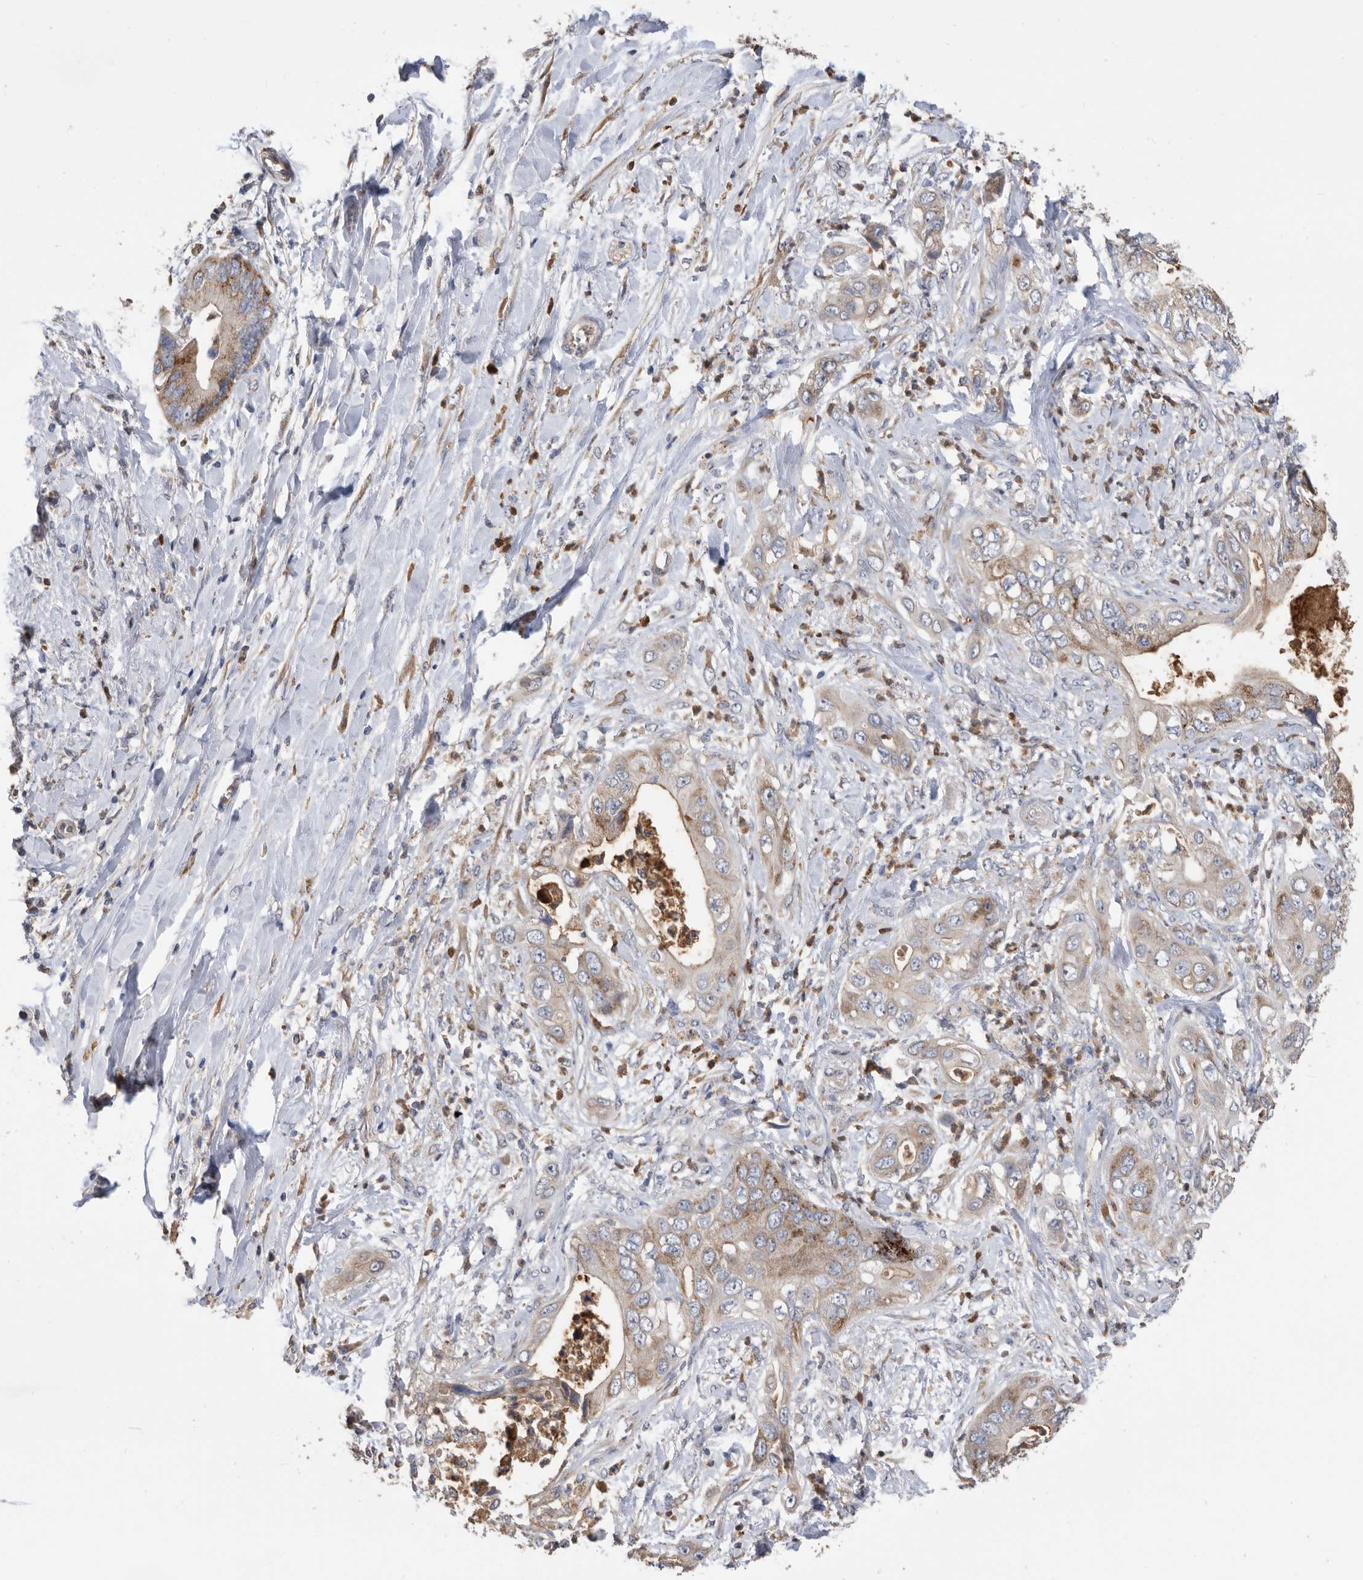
{"staining": {"intensity": "weak", "quantity": ">75%", "location": "cytoplasmic/membranous"}, "tissue": "pancreatic cancer", "cell_type": "Tumor cells", "image_type": "cancer", "snomed": [{"axis": "morphology", "description": "Adenocarcinoma, NOS"}, {"axis": "topography", "description": "Pancreas"}], "caption": "Weak cytoplasmic/membranous positivity is appreciated in about >75% of tumor cells in adenocarcinoma (pancreatic). Immunohistochemistry stains the protein in brown and the nuclei are stained blue.", "gene": "CRISPLD2", "patient": {"sex": "female", "age": 78}}